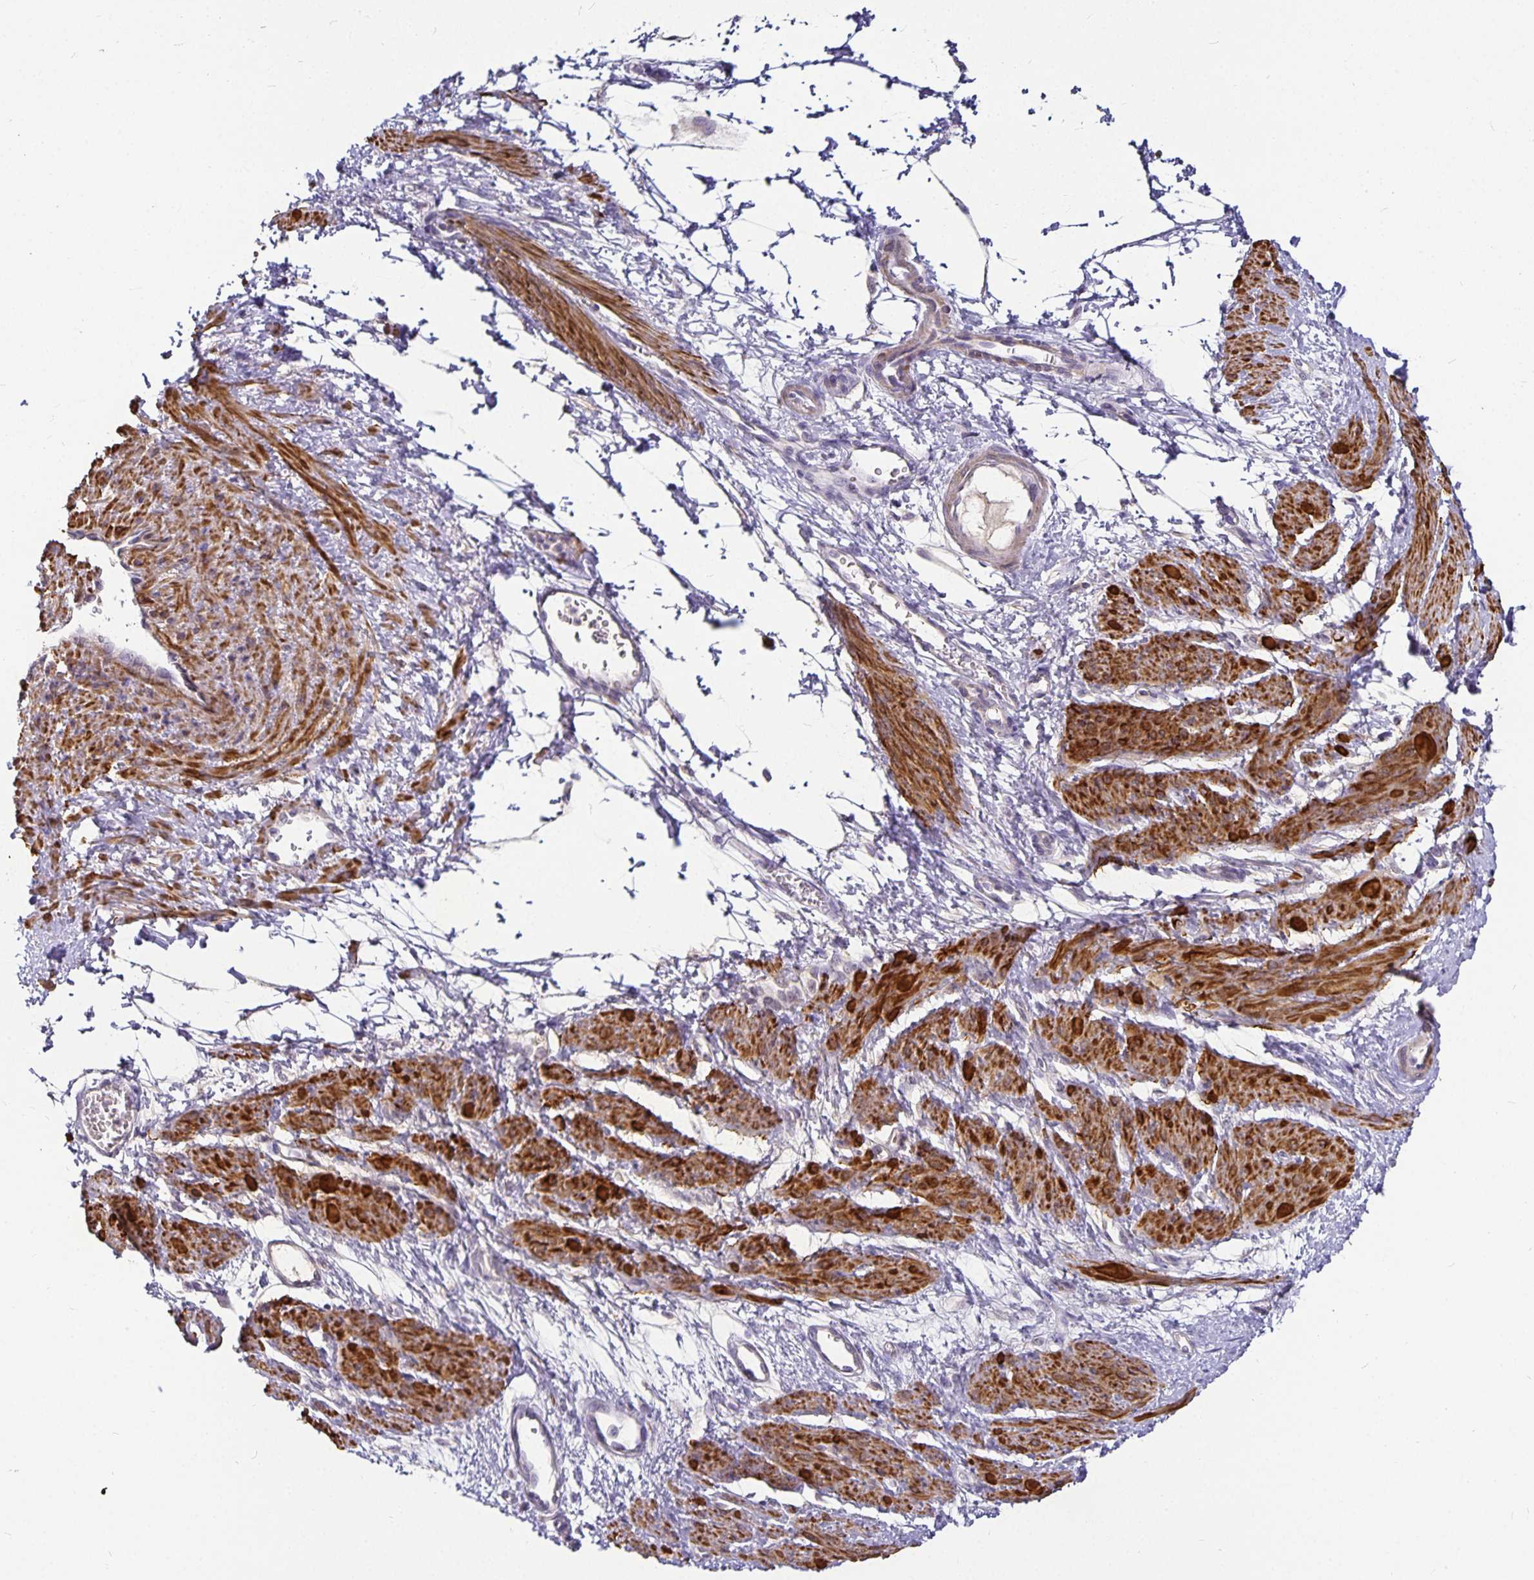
{"staining": {"intensity": "strong", "quantity": ">75%", "location": "cytoplasmic/membranous"}, "tissue": "smooth muscle", "cell_type": "Smooth muscle cells", "image_type": "normal", "snomed": [{"axis": "morphology", "description": "Normal tissue, NOS"}, {"axis": "topography", "description": "Smooth muscle"}, {"axis": "topography", "description": "Uterus"}], "caption": "Benign smooth muscle exhibits strong cytoplasmic/membranous positivity in about >75% of smooth muscle cells, visualized by immunohistochemistry. (DAB (3,3'-diaminobenzidine) IHC with brightfield microscopy, high magnification).", "gene": "CA12", "patient": {"sex": "female", "age": 39}}